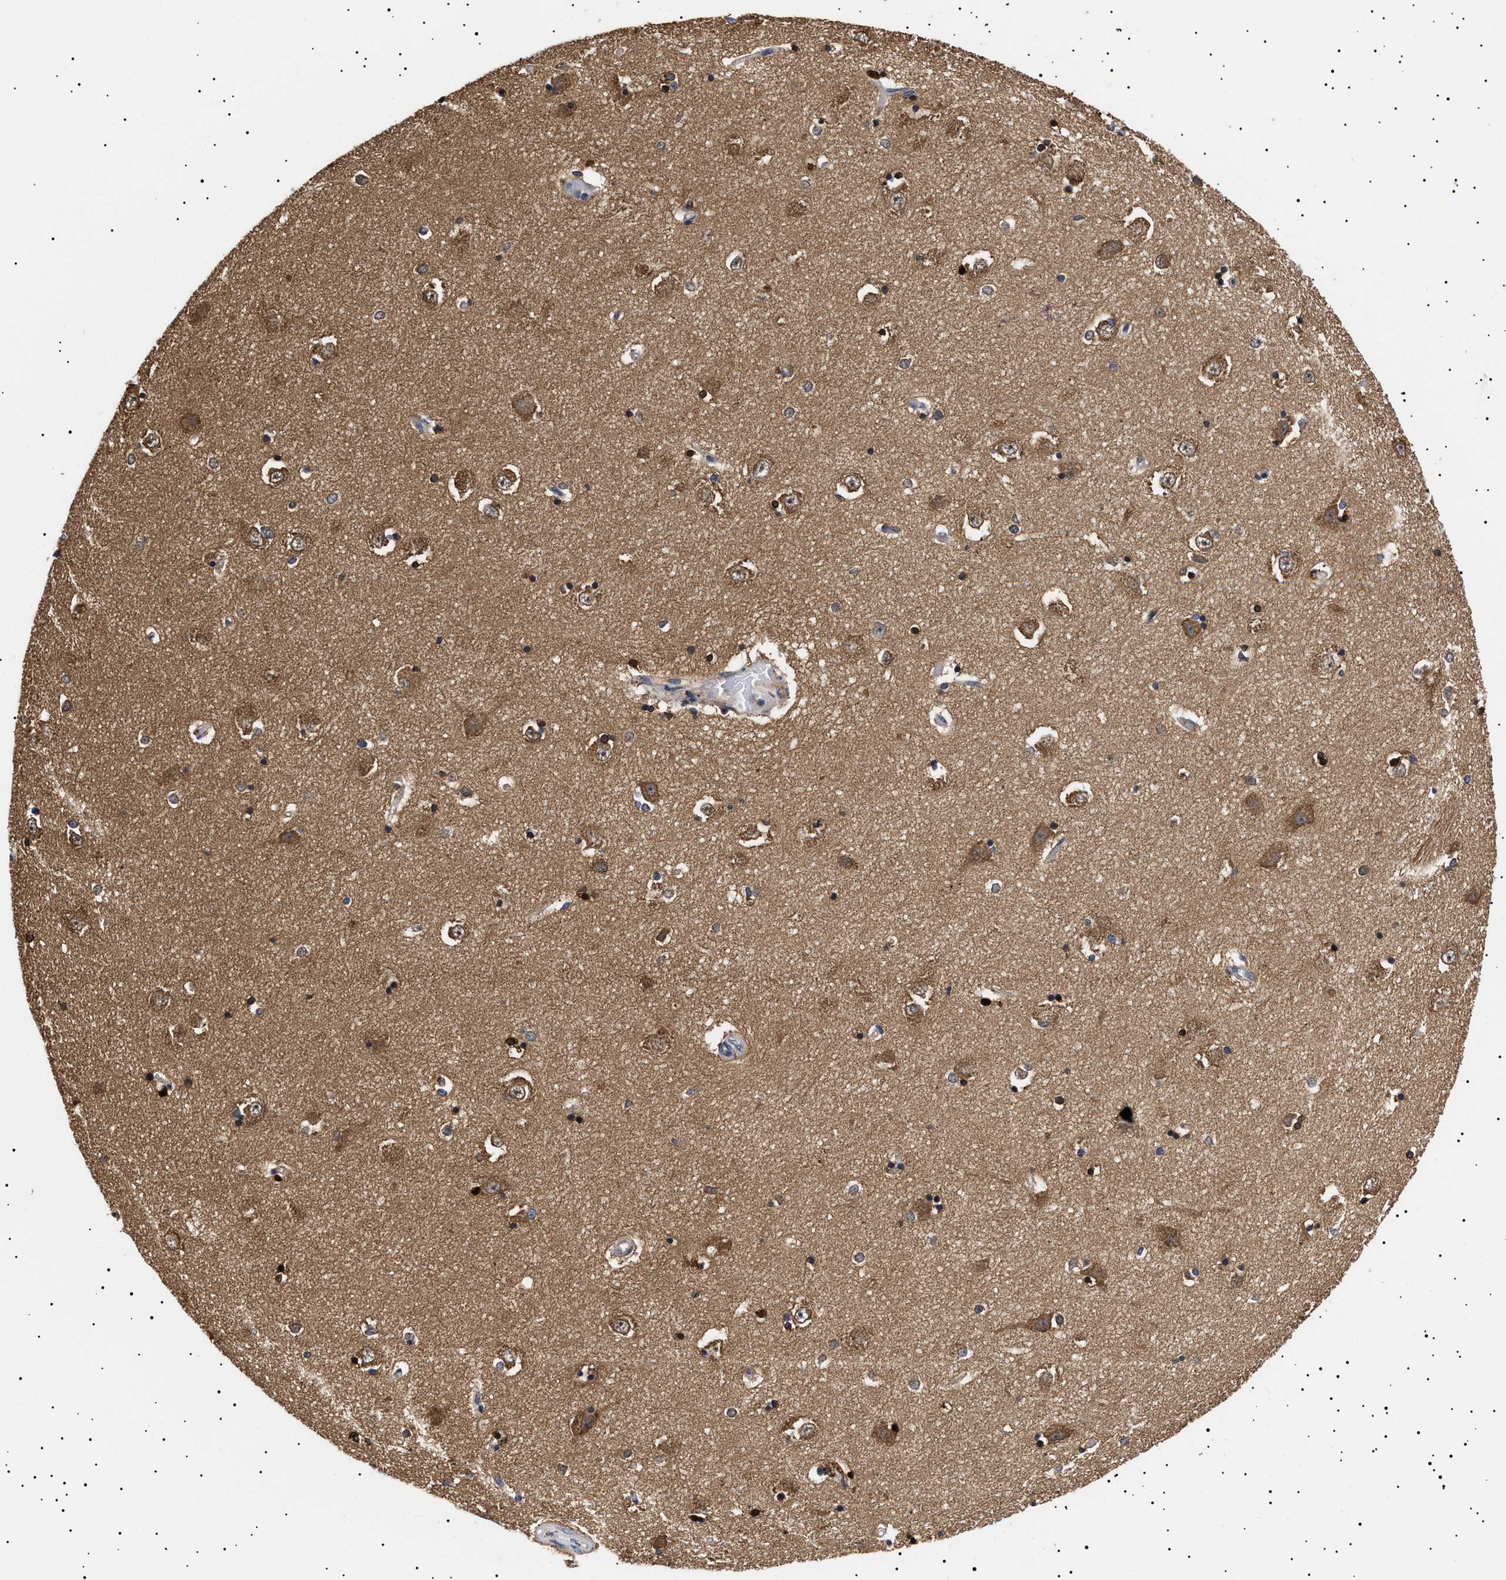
{"staining": {"intensity": "moderate", "quantity": ">75%", "location": "cytoplasmic/membranous,nuclear"}, "tissue": "hippocampus", "cell_type": "Glial cells", "image_type": "normal", "snomed": [{"axis": "morphology", "description": "Normal tissue, NOS"}, {"axis": "topography", "description": "Hippocampus"}], "caption": "The histopathology image shows immunohistochemical staining of unremarkable hippocampus. There is moderate cytoplasmic/membranous,nuclear staining is present in approximately >75% of glial cells.", "gene": "KRBA1", "patient": {"sex": "male", "age": 45}}